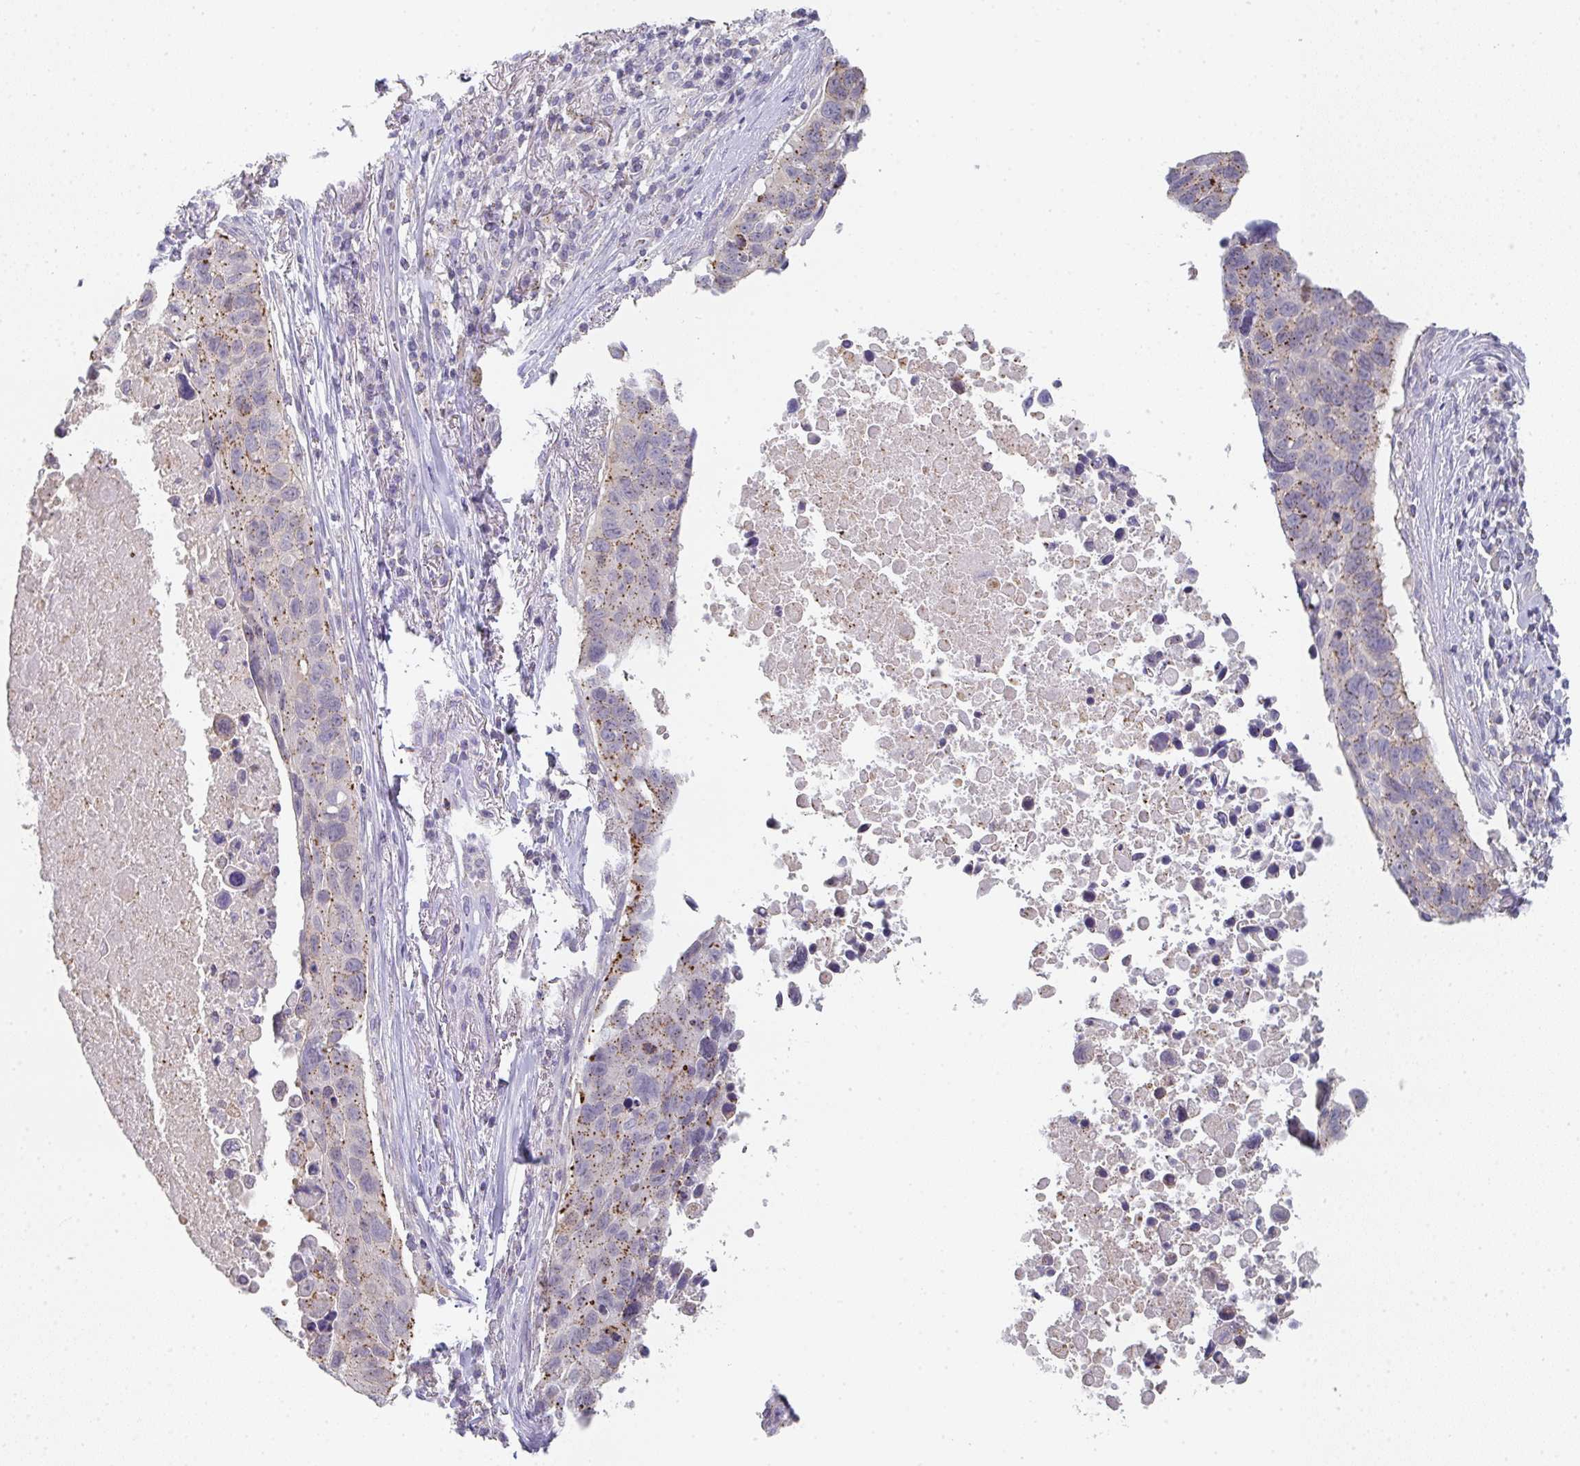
{"staining": {"intensity": "moderate", "quantity": "25%-75%", "location": "cytoplasmic/membranous"}, "tissue": "lung cancer", "cell_type": "Tumor cells", "image_type": "cancer", "snomed": [{"axis": "morphology", "description": "Squamous cell carcinoma, NOS"}, {"axis": "topography", "description": "Lung"}], "caption": "Lung squamous cell carcinoma stained with a brown dye exhibits moderate cytoplasmic/membranous positive positivity in about 25%-75% of tumor cells.", "gene": "CHMP5", "patient": {"sex": "male", "age": 66}}